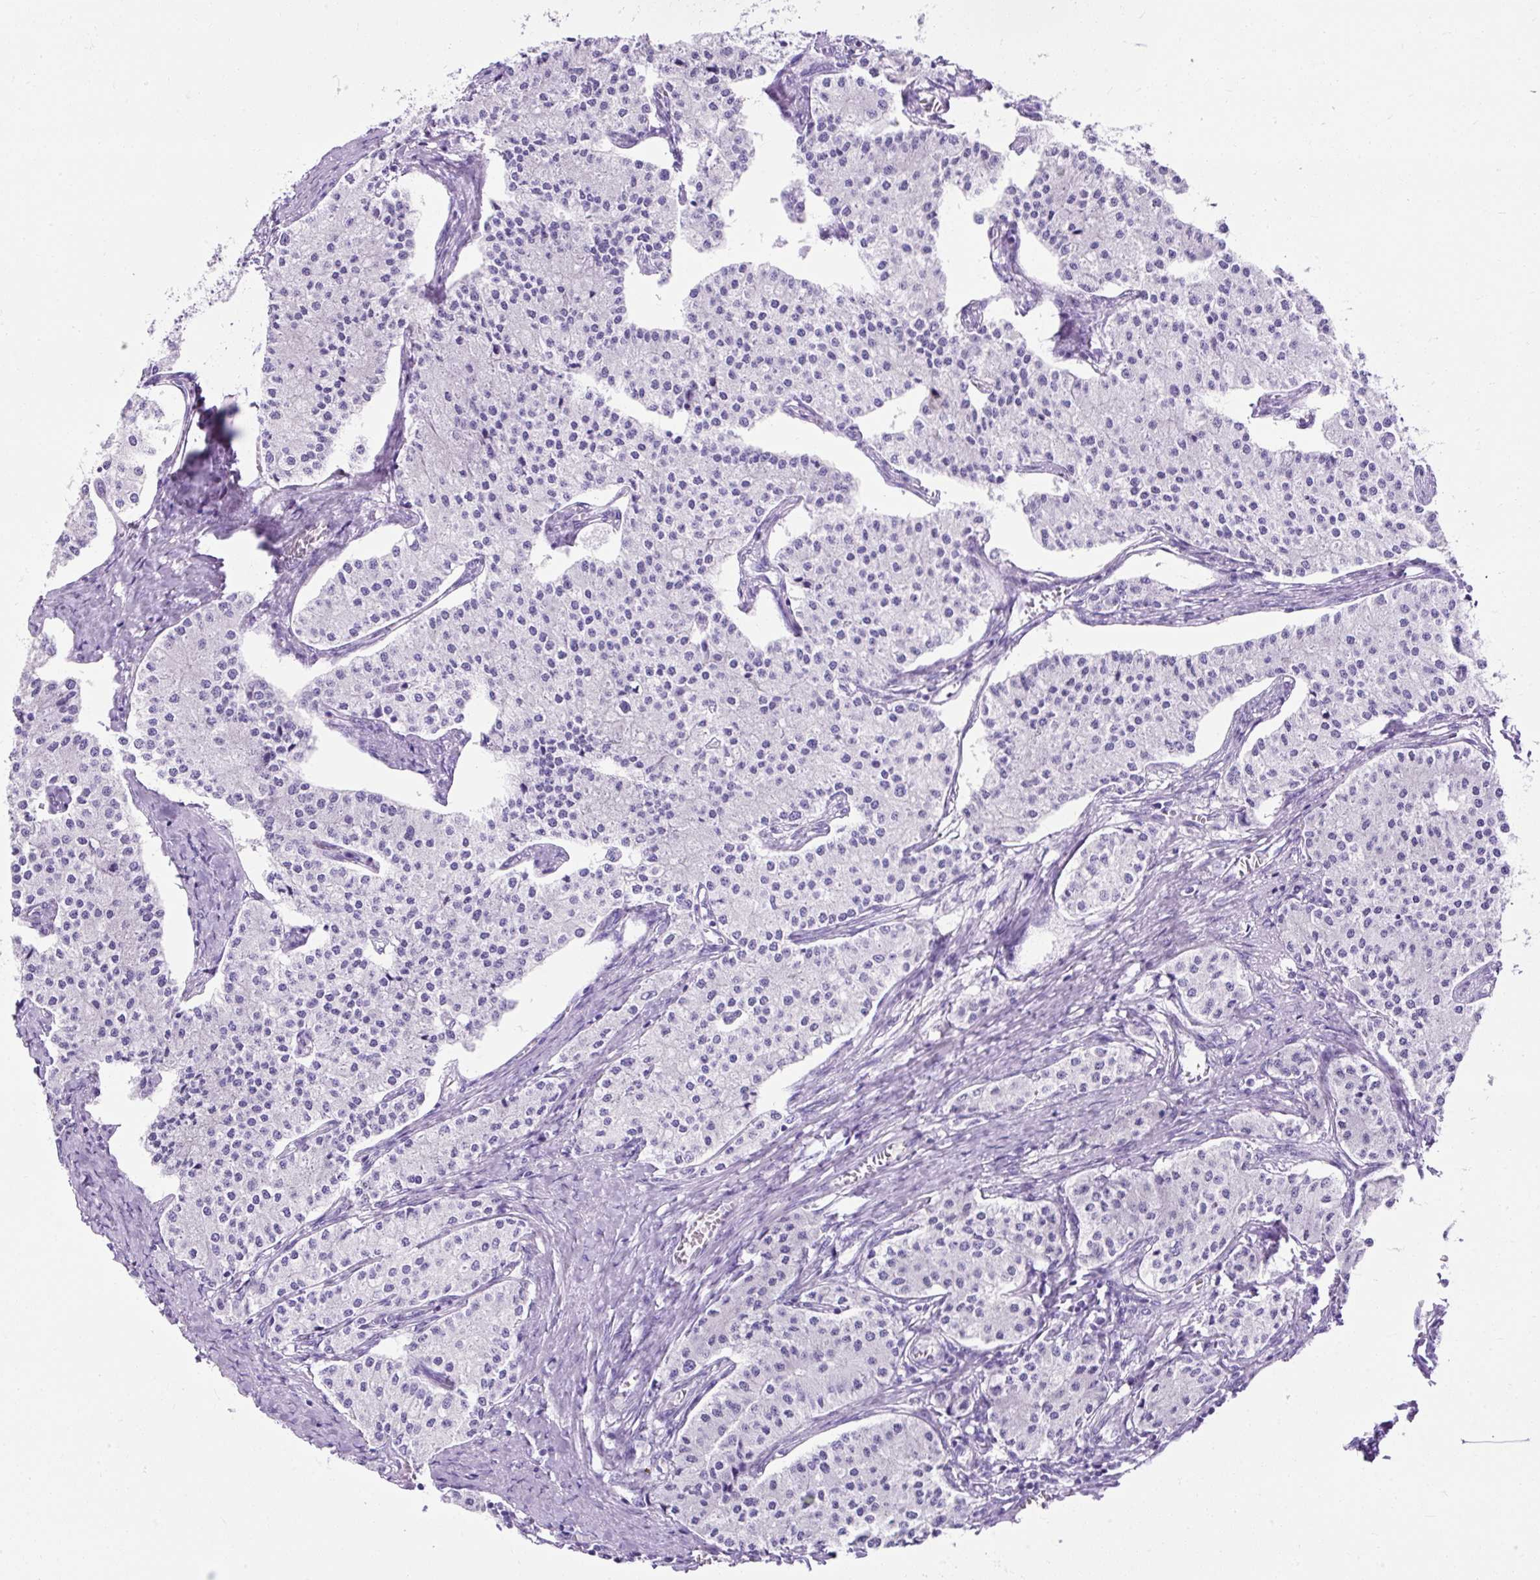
{"staining": {"intensity": "negative", "quantity": "none", "location": "none"}, "tissue": "carcinoid", "cell_type": "Tumor cells", "image_type": "cancer", "snomed": [{"axis": "morphology", "description": "Carcinoid, malignant, NOS"}, {"axis": "topography", "description": "Colon"}], "caption": "Carcinoid was stained to show a protein in brown. There is no significant staining in tumor cells.", "gene": "KRT12", "patient": {"sex": "female", "age": 52}}